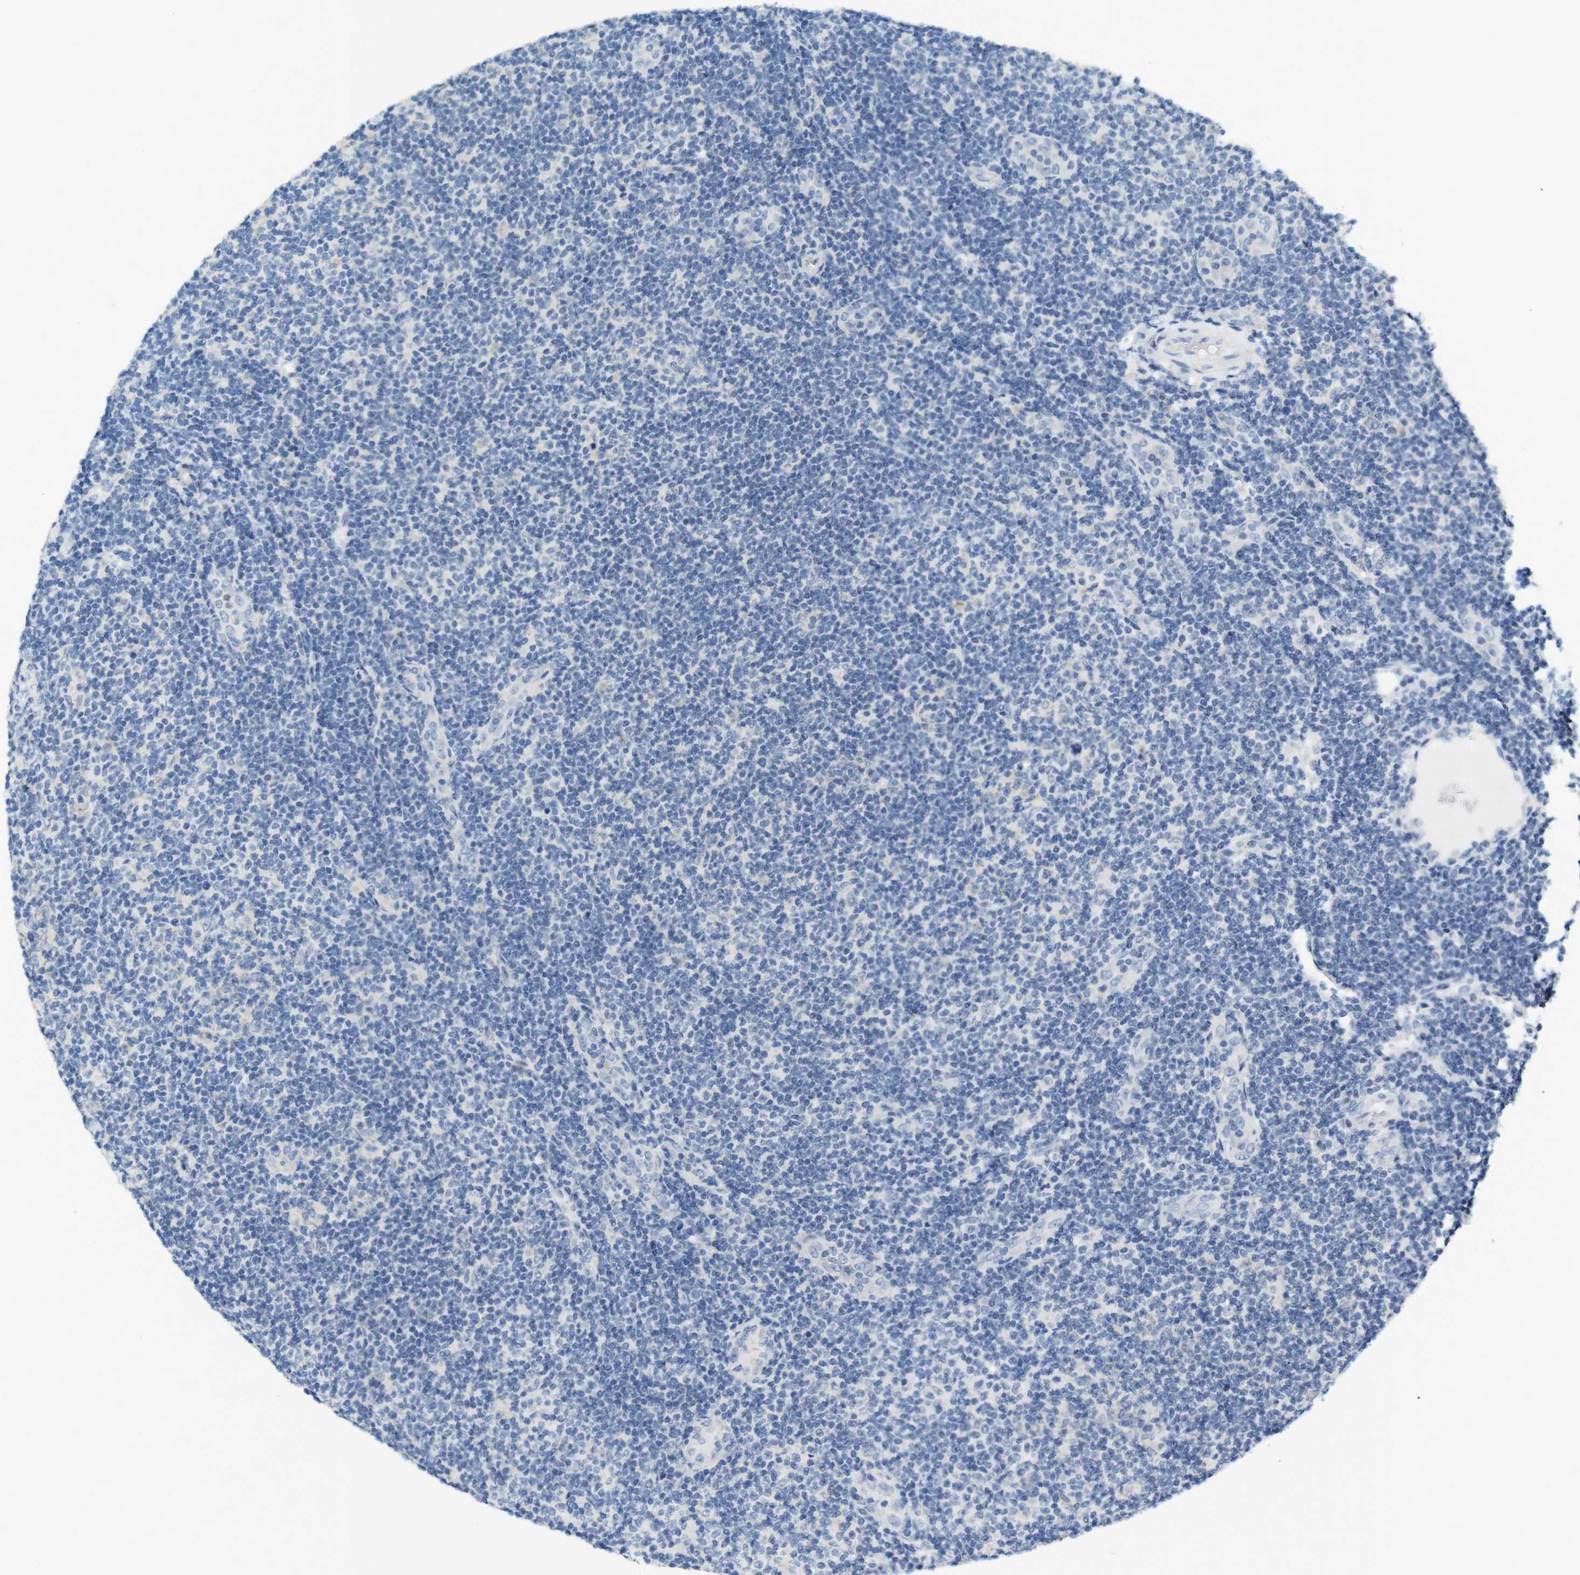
{"staining": {"intensity": "negative", "quantity": "none", "location": "none"}, "tissue": "lymphoma", "cell_type": "Tumor cells", "image_type": "cancer", "snomed": [{"axis": "morphology", "description": "Malignant lymphoma, non-Hodgkin's type, Low grade"}, {"axis": "topography", "description": "Lymph node"}], "caption": "IHC image of lymphoma stained for a protein (brown), which reveals no staining in tumor cells.", "gene": "LRRK2", "patient": {"sex": "male", "age": 83}}